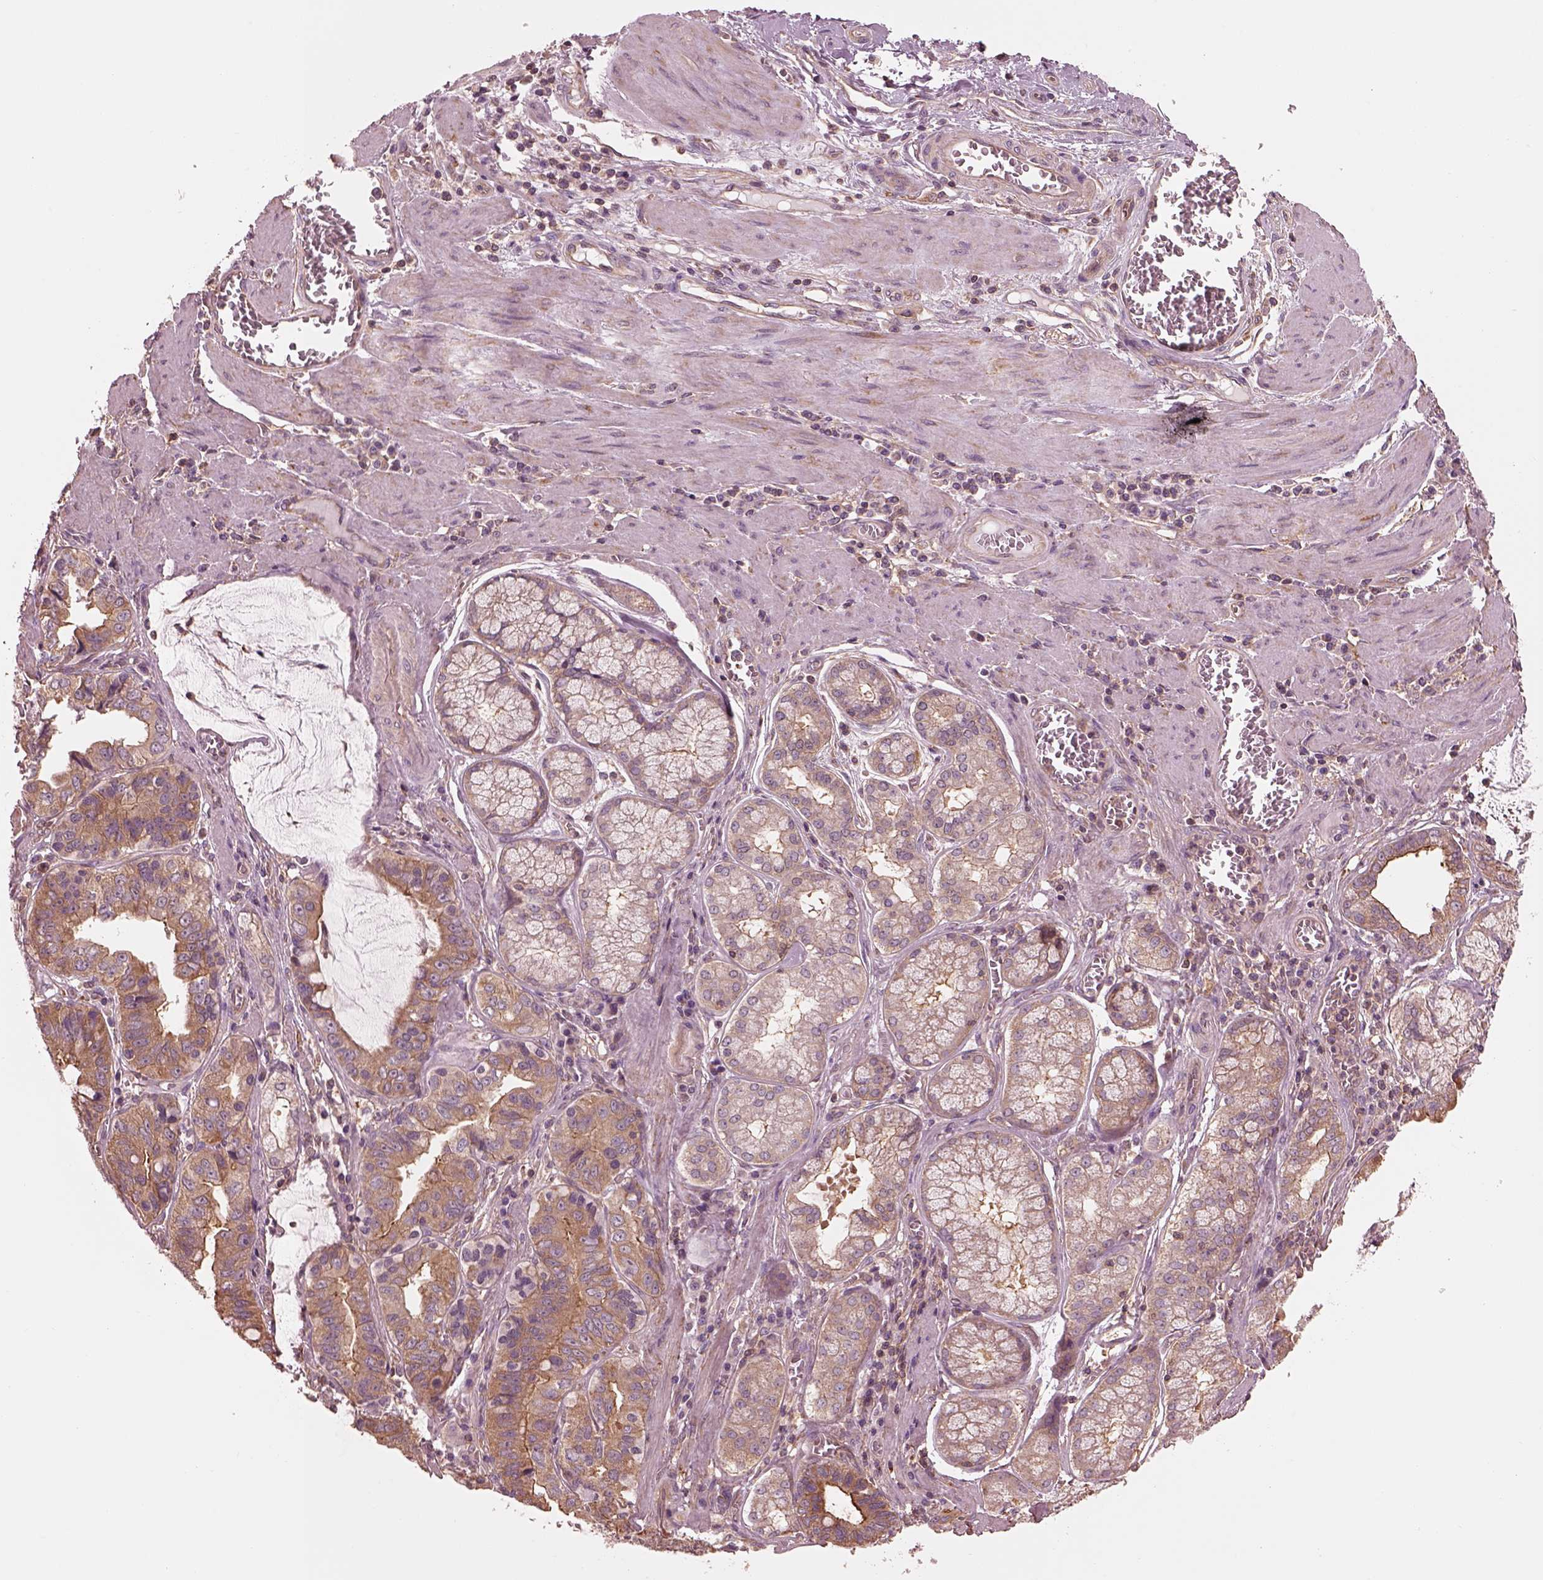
{"staining": {"intensity": "strong", "quantity": "25%-75%", "location": "cytoplasmic/membranous"}, "tissue": "stomach cancer", "cell_type": "Tumor cells", "image_type": "cancer", "snomed": [{"axis": "morphology", "description": "Adenocarcinoma, NOS"}, {"axis": "topography", "description": "Stomach, lower"}], "caption": "Immunohistochemical staining of stomach cancer exhibits high levels of strong cytoplasmic/membranous expression in approximately 25%-75% of tumor cells.", "gene": "STK33", "patient": {"sex": "female", "age": 76}}